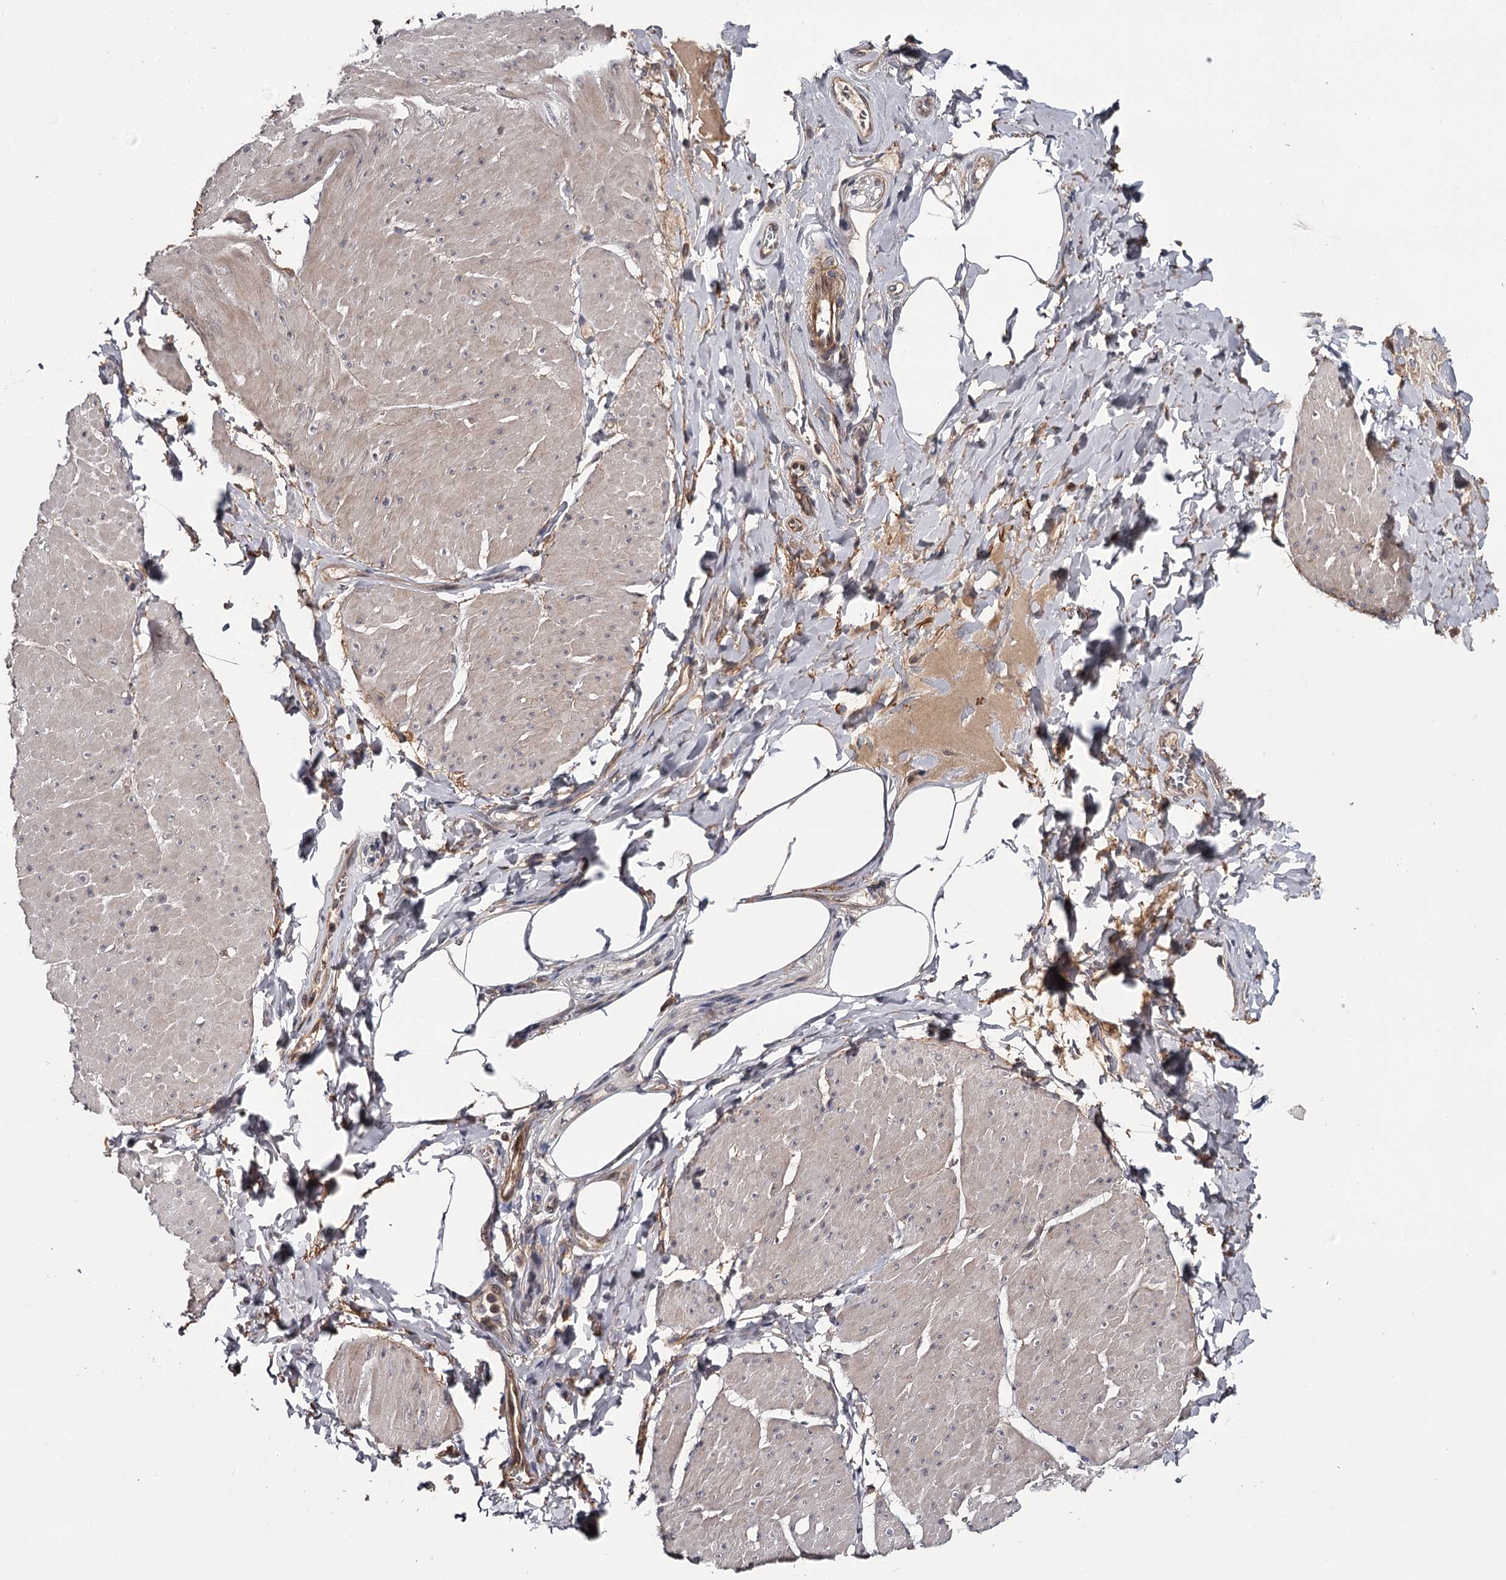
{"staining": {"intensity": "weak", "quantity": ">75%", "location": "cytoplasmic/membranous"}, "tissue": "smooth muscle", "cell_type": "Smooth muscle cells", "image_type": "normal", "snomed": [{"axis": "morphology", "description": "Urothelial carcinoma, High grade"}, {"axis": "topography", "description": "Urinary bladder"}], "caption": "Immunohistochemistry (DAB (3,3'-diaminobenzidine)) staining of normal smooth muscle reveals weak cytoplasmic/membranous protein positivity in approximately >75% of smooth muscle cells.", "gene": "CWF19L2", "patient": {"sex": "male", "age": 46}}